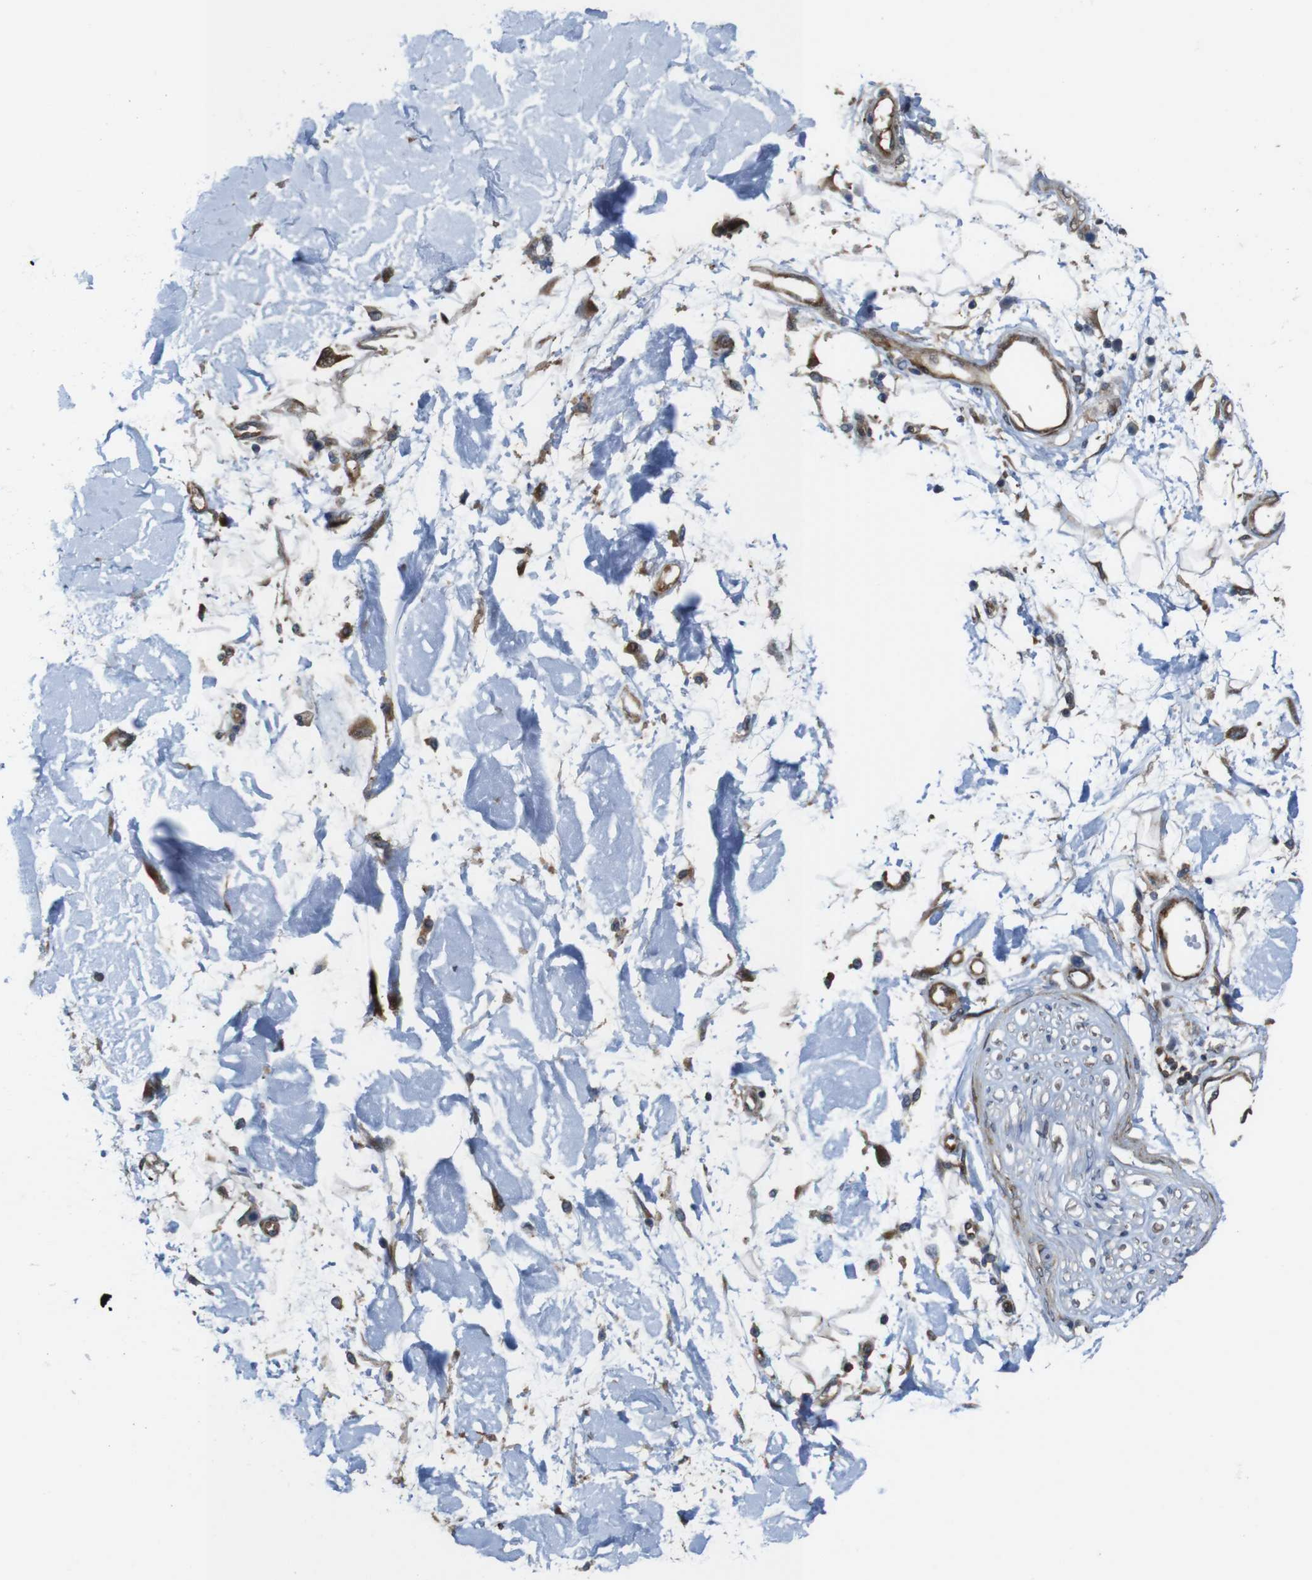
{"staining": {"intensity": "negative", "quantity": "none", "location": "none"}, "tissue": "adipose tissue", "cell_type": "Adipocytes", "image_type": "normal", "snomed": [{"axis": "morphology", "description": "Squamous cell carcinoma, NOS"}, {"axis": "topography", "description": "Skin"}], "caption": "Immunohistochemistry (IHC) histopathology image of unremarkable human adipose tissue stained for a protein (brown), which displays no positivity in adipocytes.", "gene": "PCOLCE2", "patient": {"sex": "male", "age": 83}}